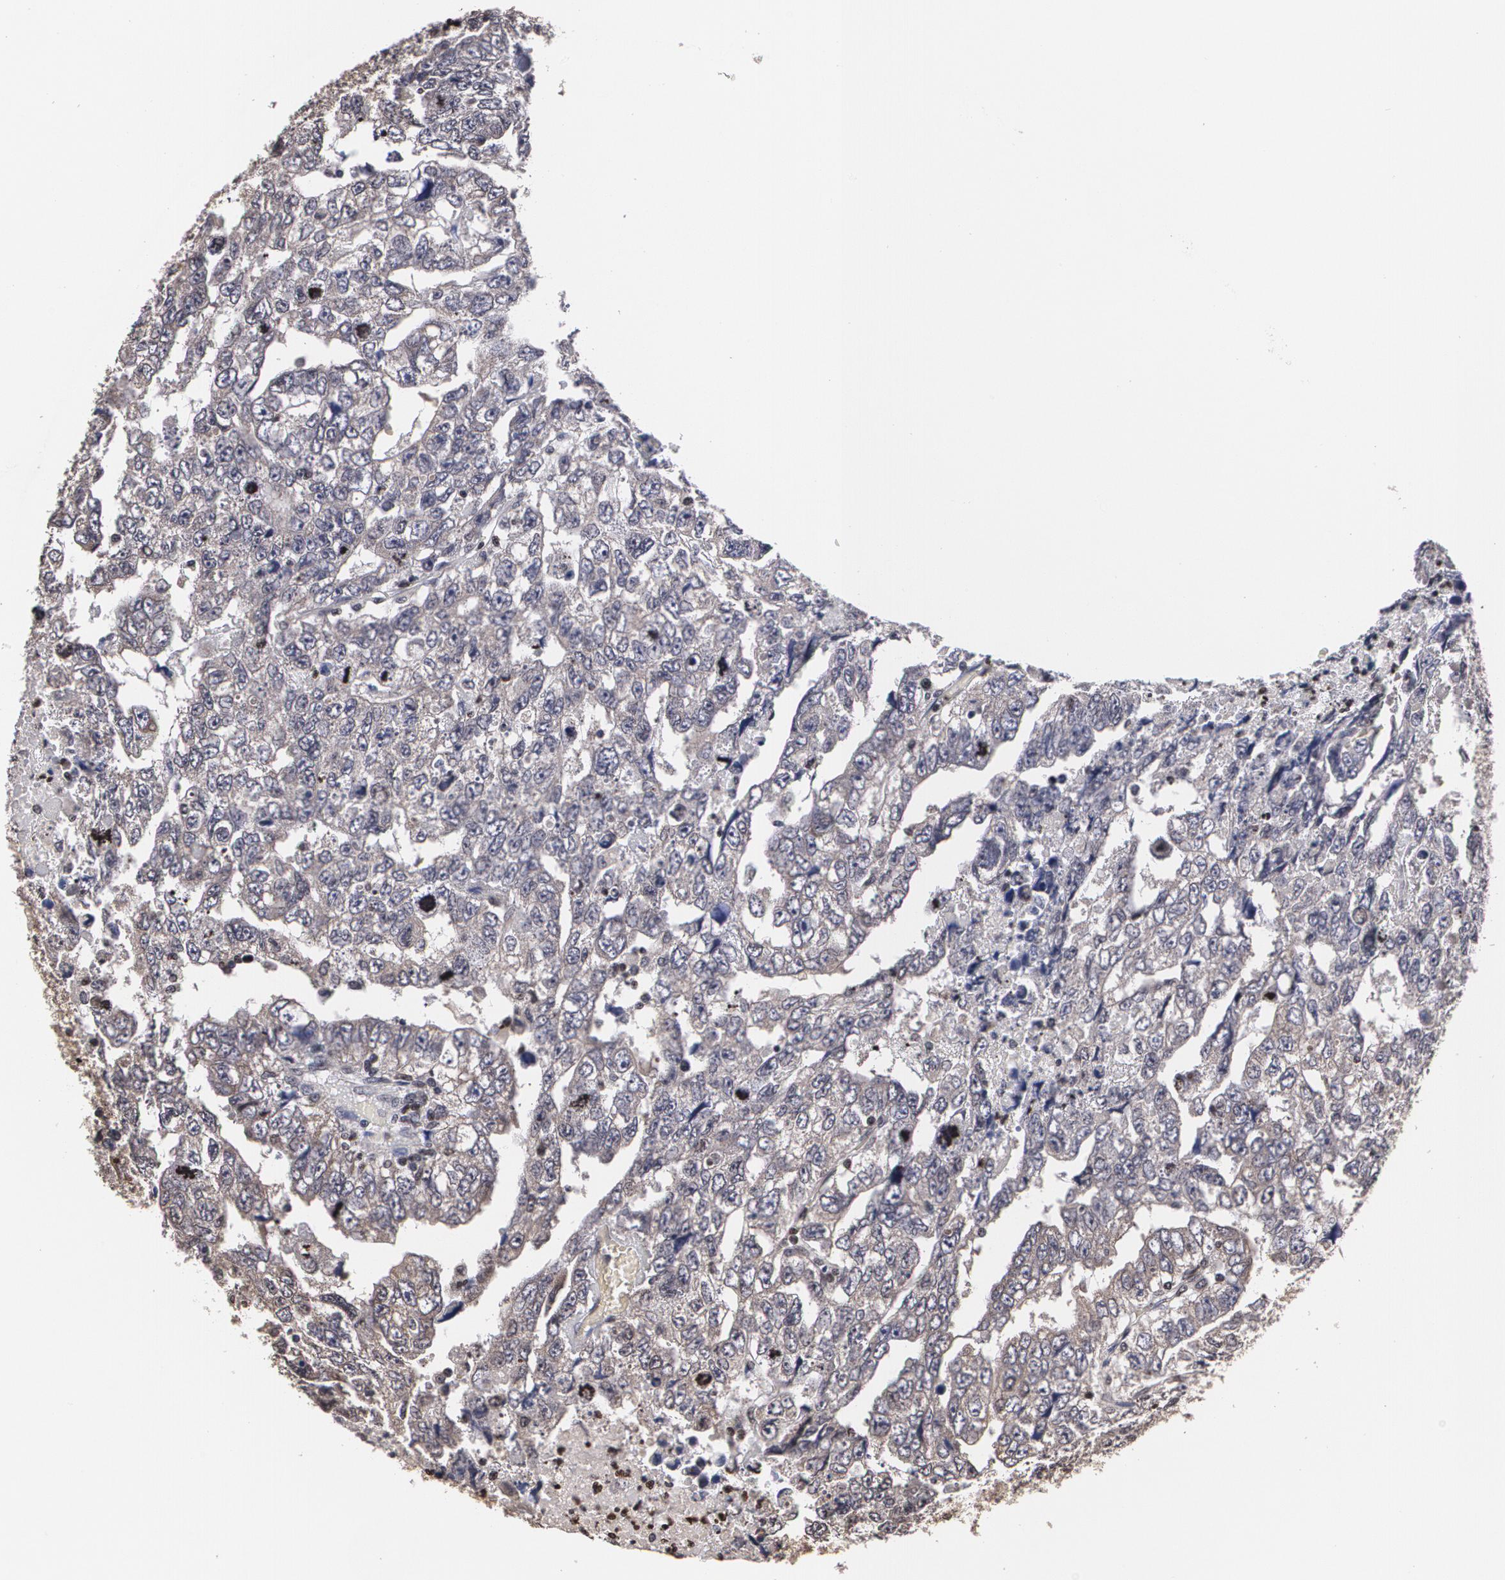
{"staining": {"intensity": "weak", "quantity": "<25%", "location": "cytoplasmic/membranous"}, "tissue": "testis cancer", "cell_type": "Tumor cells", "image_type": "cancer", "snomed": [{"axis": "morphology", "description": "Carcinoma, Embryonal, NOS"}, {"axis": "topography", "description": "Testis"}], "caption": "There is no significant expression in tumor cells of testis cancer.", "gene": "MVP", "patient": {"sex": "male", "age": 36}}